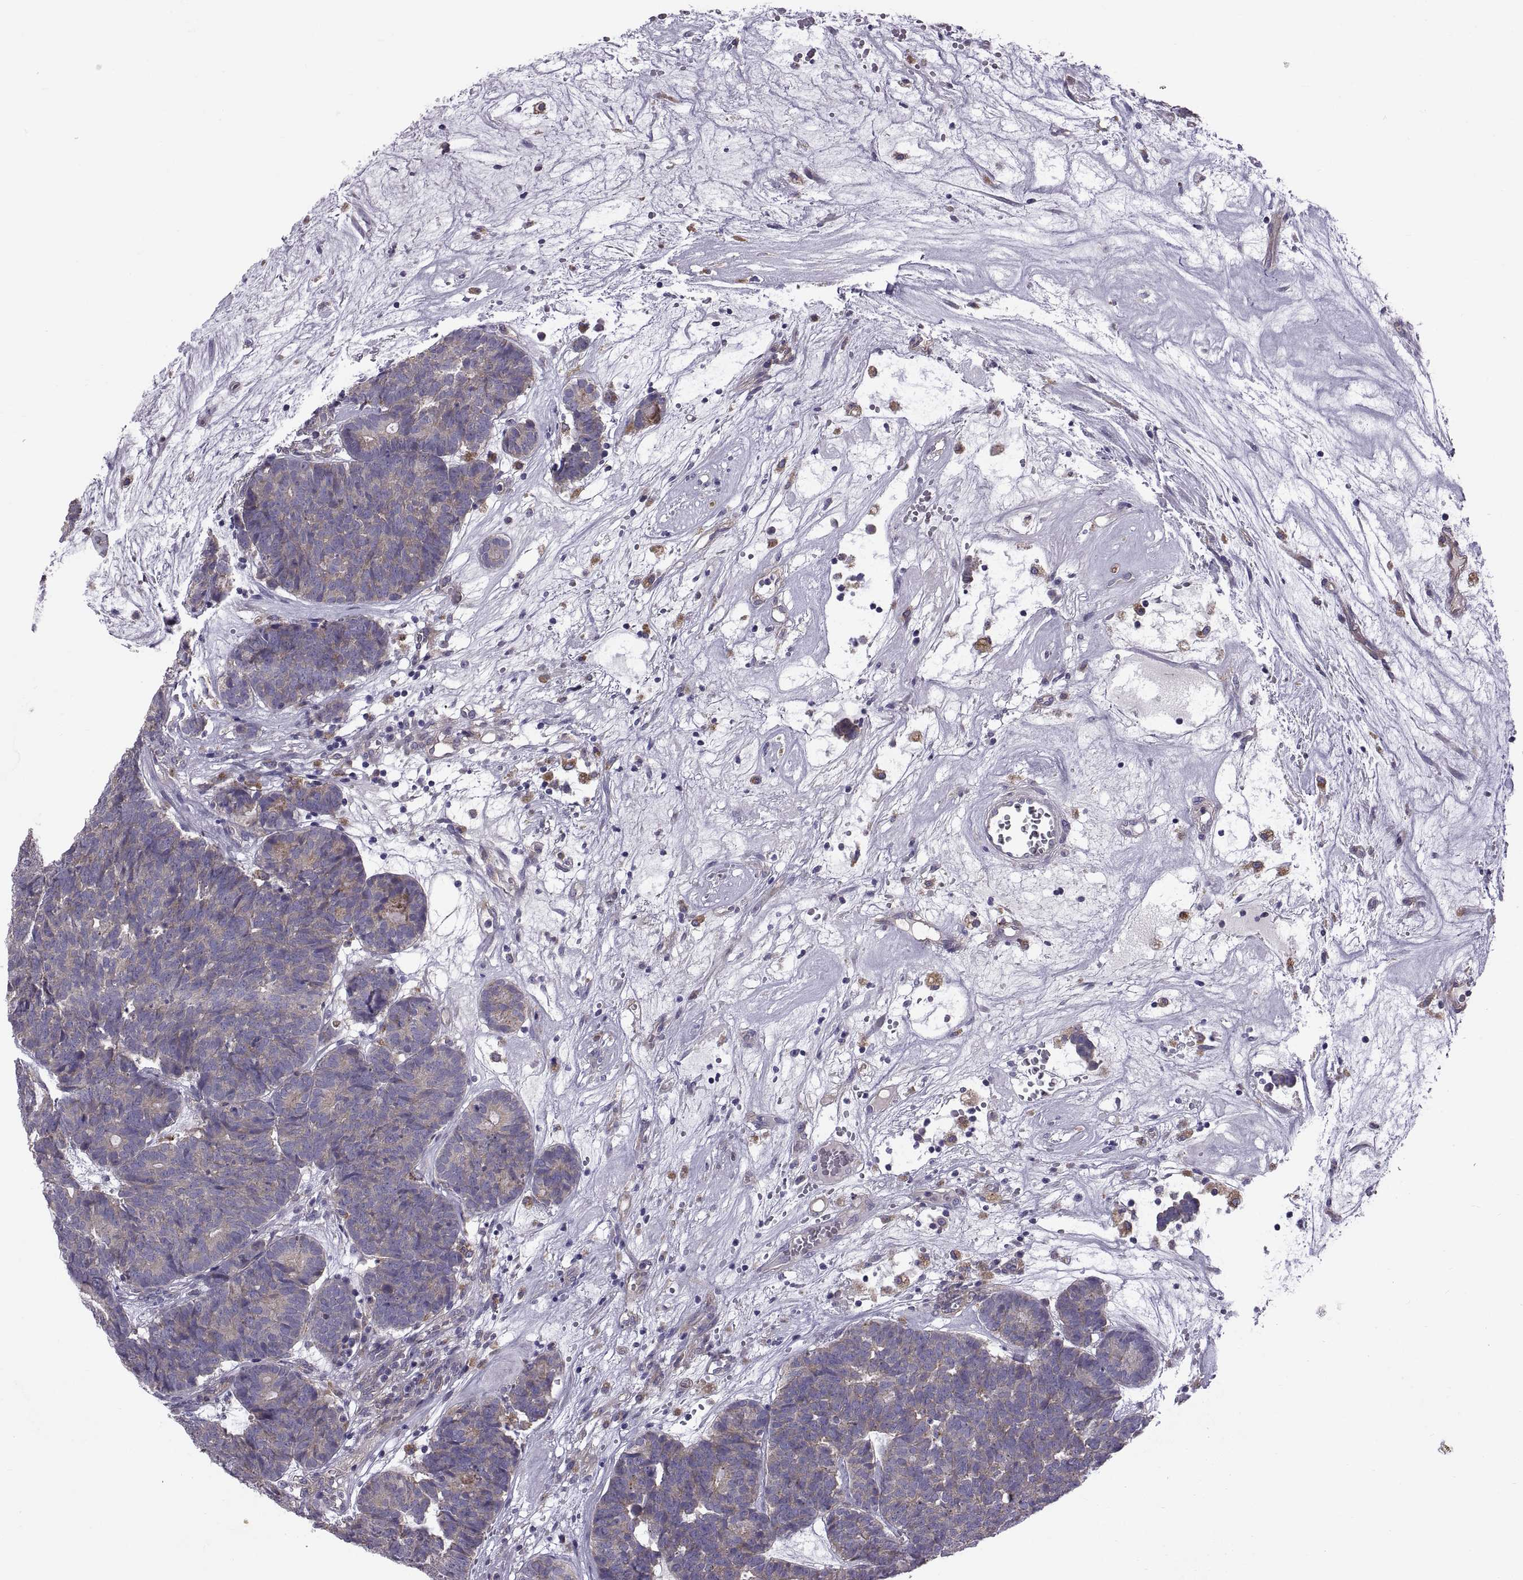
{"staining": {"intensity": "weak", "quantity": "25%-75%", "location": "cytoplasmic/membranous"}, "tissue": "head and neck cancer", "cell_type": "Tumor cells", "image_type": "cancer", "snomed": [{"axis": "morphology", "description": "Adenocarcinoma, NOS"}, {"axis": "topography", "description": "Head-Neck"}], "caption": "Head and neck adenocarcinoma was stained to show a protein in brown. There is low levels of weak cytoplasmic/membranous positivity in approximately 25%-75% of tumor cells. The protein is shown in brown color, while the nuclei are stained blue.", "gene": "ARSL", "patient": {"sex": "female", "age": 81}}